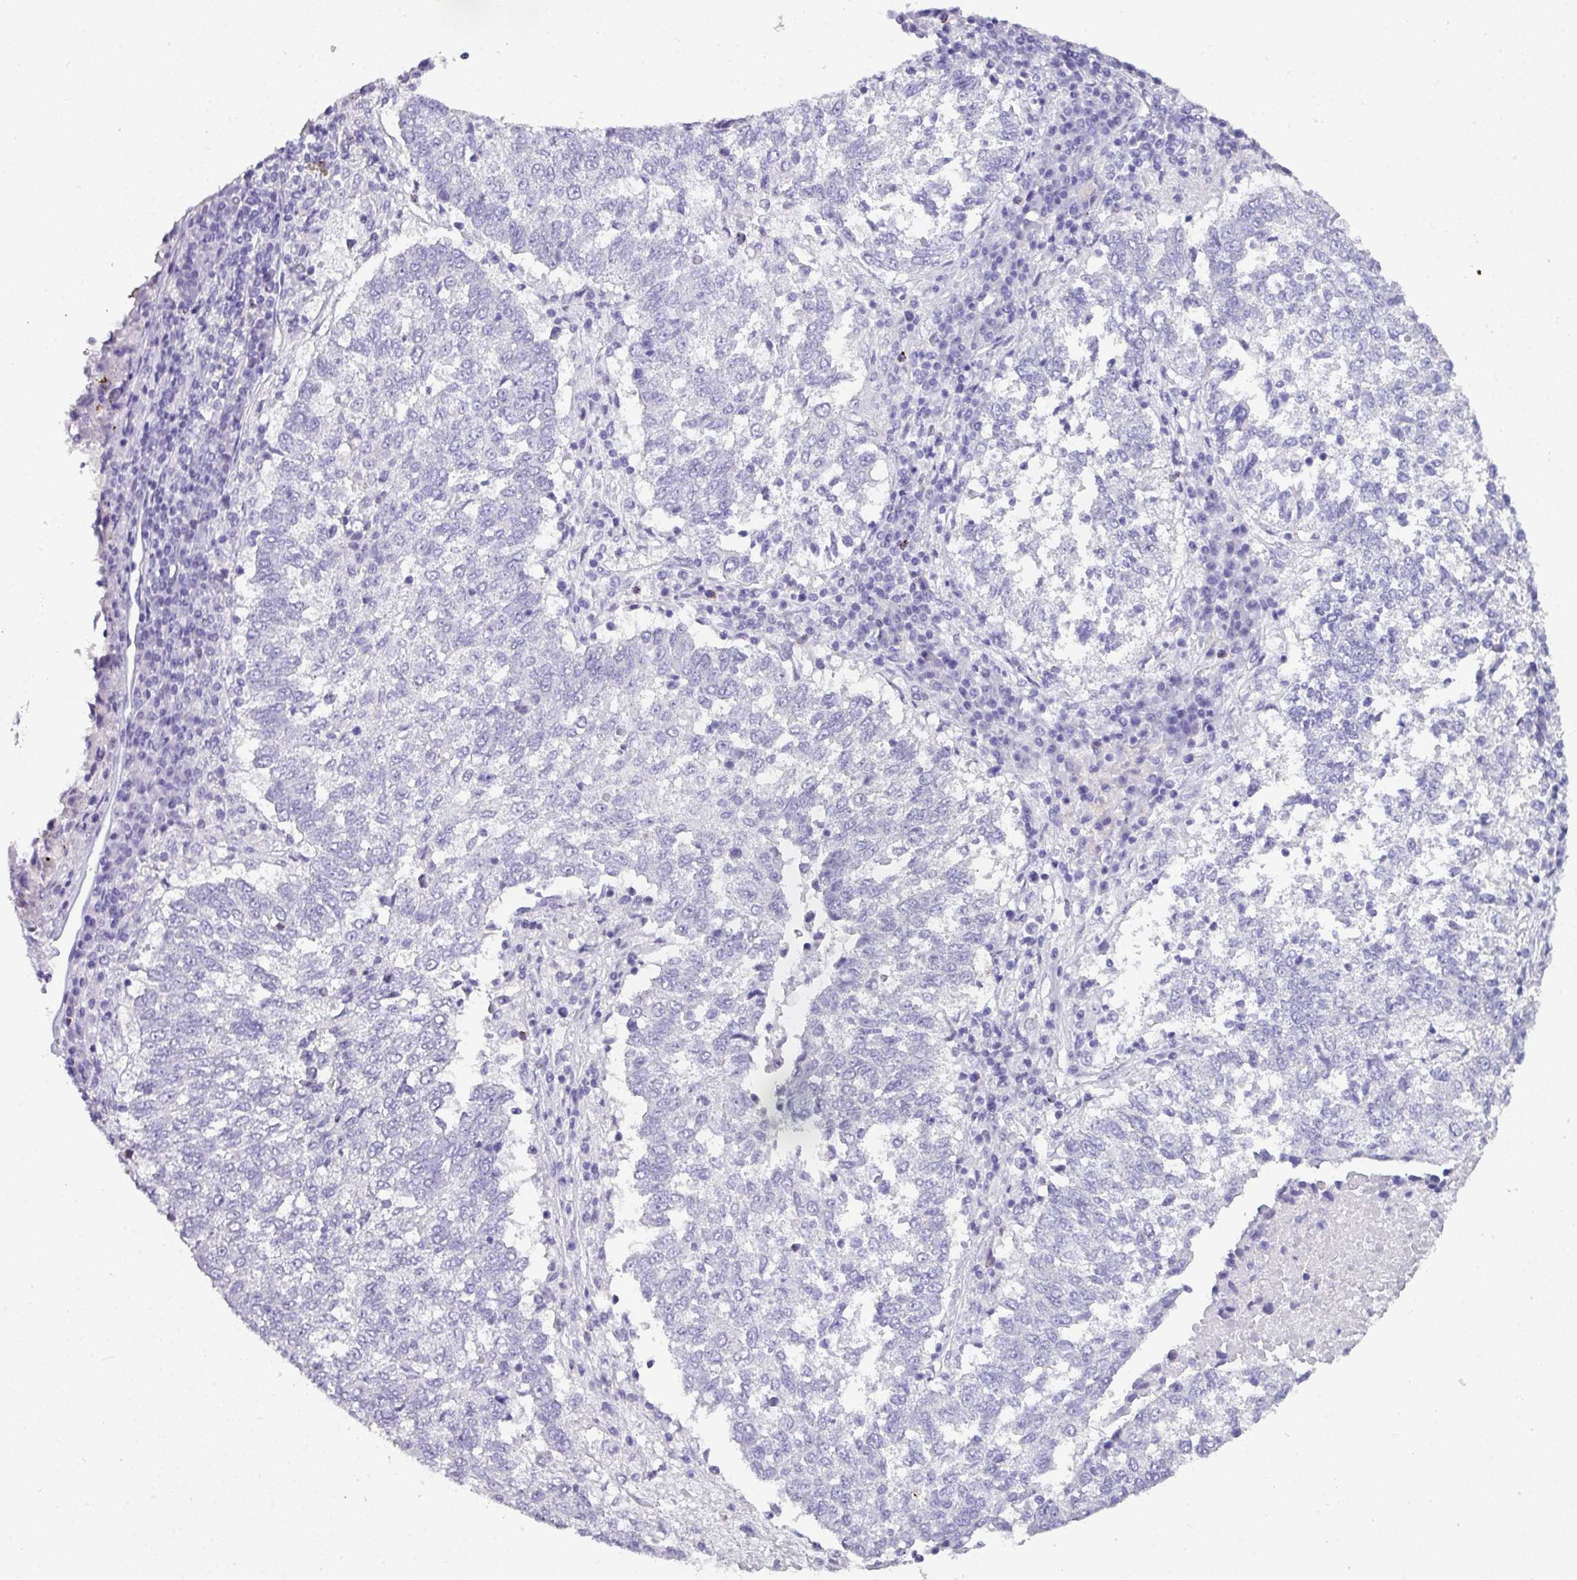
{"staining": {"intensity": "negative", "quantity": "none", "location": "none"}, "tissue": "lung cancer", "cell_type": "Tumor cells", "image_type": "cancer", "snomed": [{"axis": "morphology", "description": "Squamous cell carcinoma, NOS"}, {"axis": "topography", "description": "Lung"}], "caption": "High power microscopy histopathology image of an immunohistochemistry (IHC) image of squamous cell carcinoma (lung), revealing no significant positivity in tumor cells.", "gene": "NAPSA", "patient": {"sex": "male", "age": 73}}